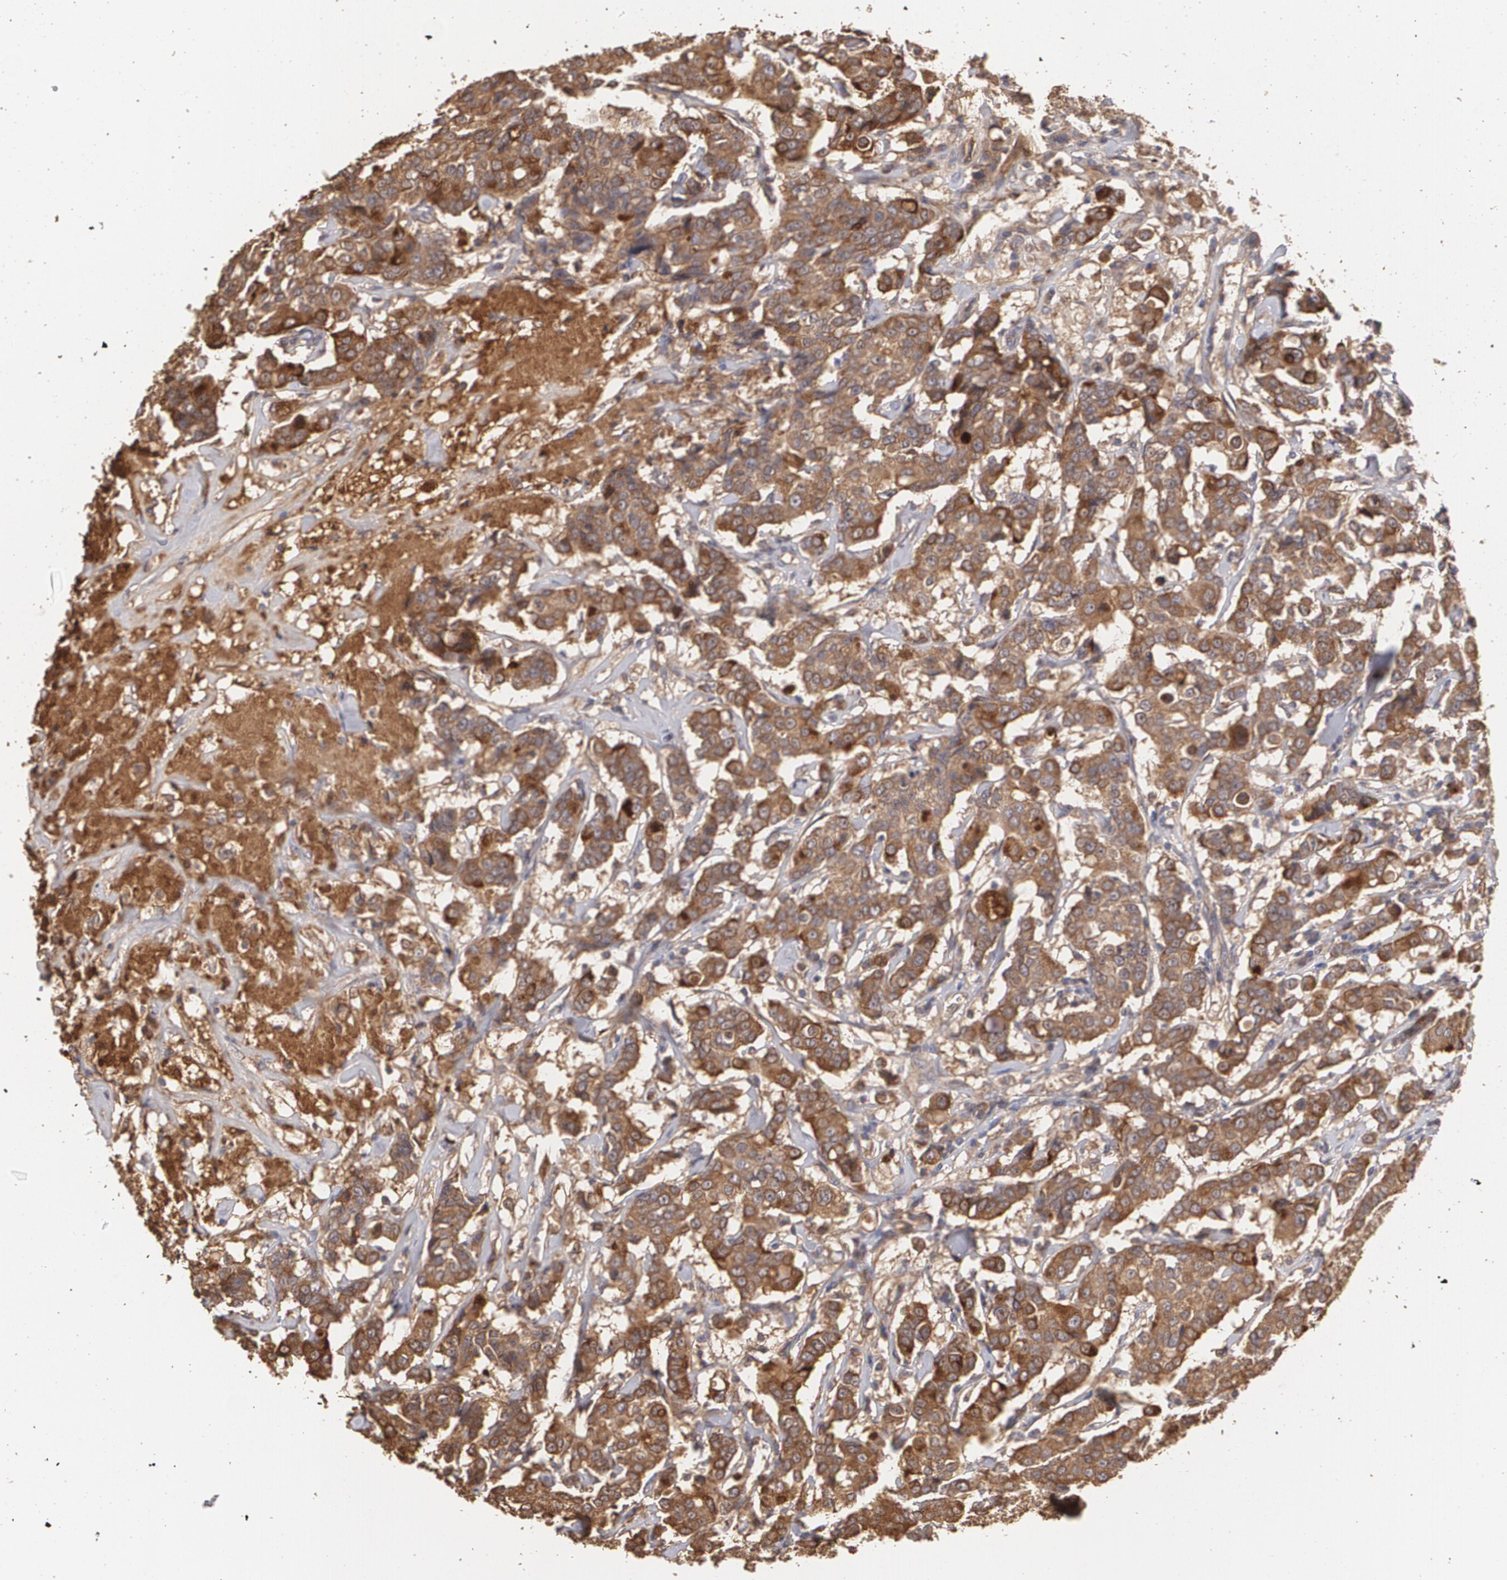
{"staining": {"intensity": "moderate", "quantity": ">75%", "location": "cytoplasmic/membranous"}, "tissue": "breast cancer", "cell_type": "Tumor cells", "image_type": "cancer", "snomed": [{"axis": "morphology", "description": "Duct carcinoma"}, {"axis": "topography", "description": "Breast"}], "caption": "The immunohistochemical stain shows moderate cytoplasmic/membranous staining in tumor cells of breast cancer tissue.", "gene": "PON1", "patient": {"sex": "female", "age": 27}}